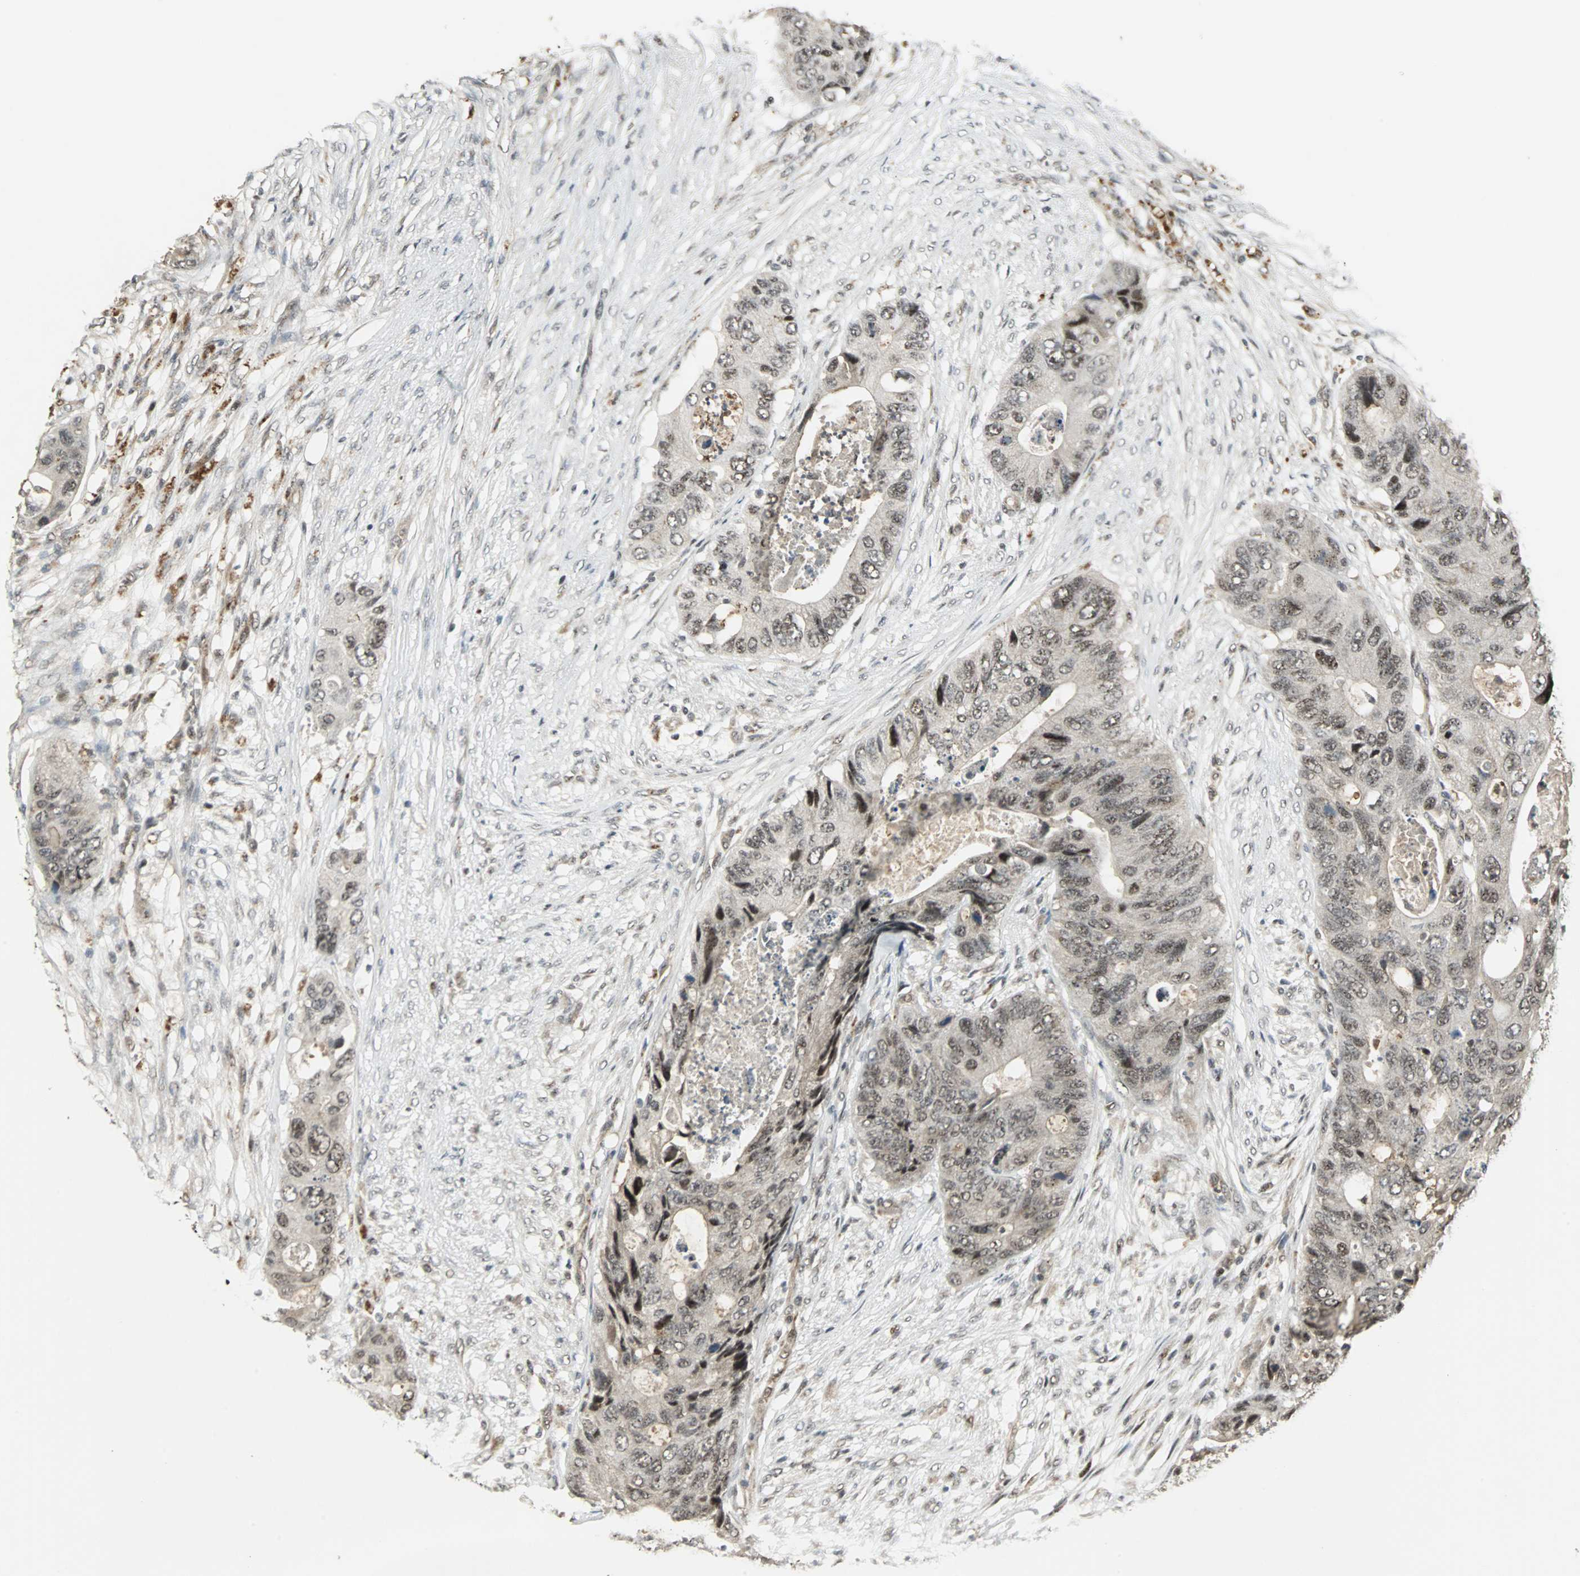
{"staining": {"intensity": "moderate", "quantity": ">75%", "location": "nuclear"}, "tissue": "colorectal cancer", "cell_type": "Tumor cells", "image_type": "cancer", "snomed": [{"axis": "morphology", "description": "Adenocarcinoma, NOS"}, {"axis": "topography", "description": "Colon"}], "caption": "Immunohistochemical staining of human colorectal adenocarcinoma shows medium levels of moderate nuclear protein staining in about >75% of tumor cells.", "gene": "MED4", "patient": {"sex": "male", "age": 71}}